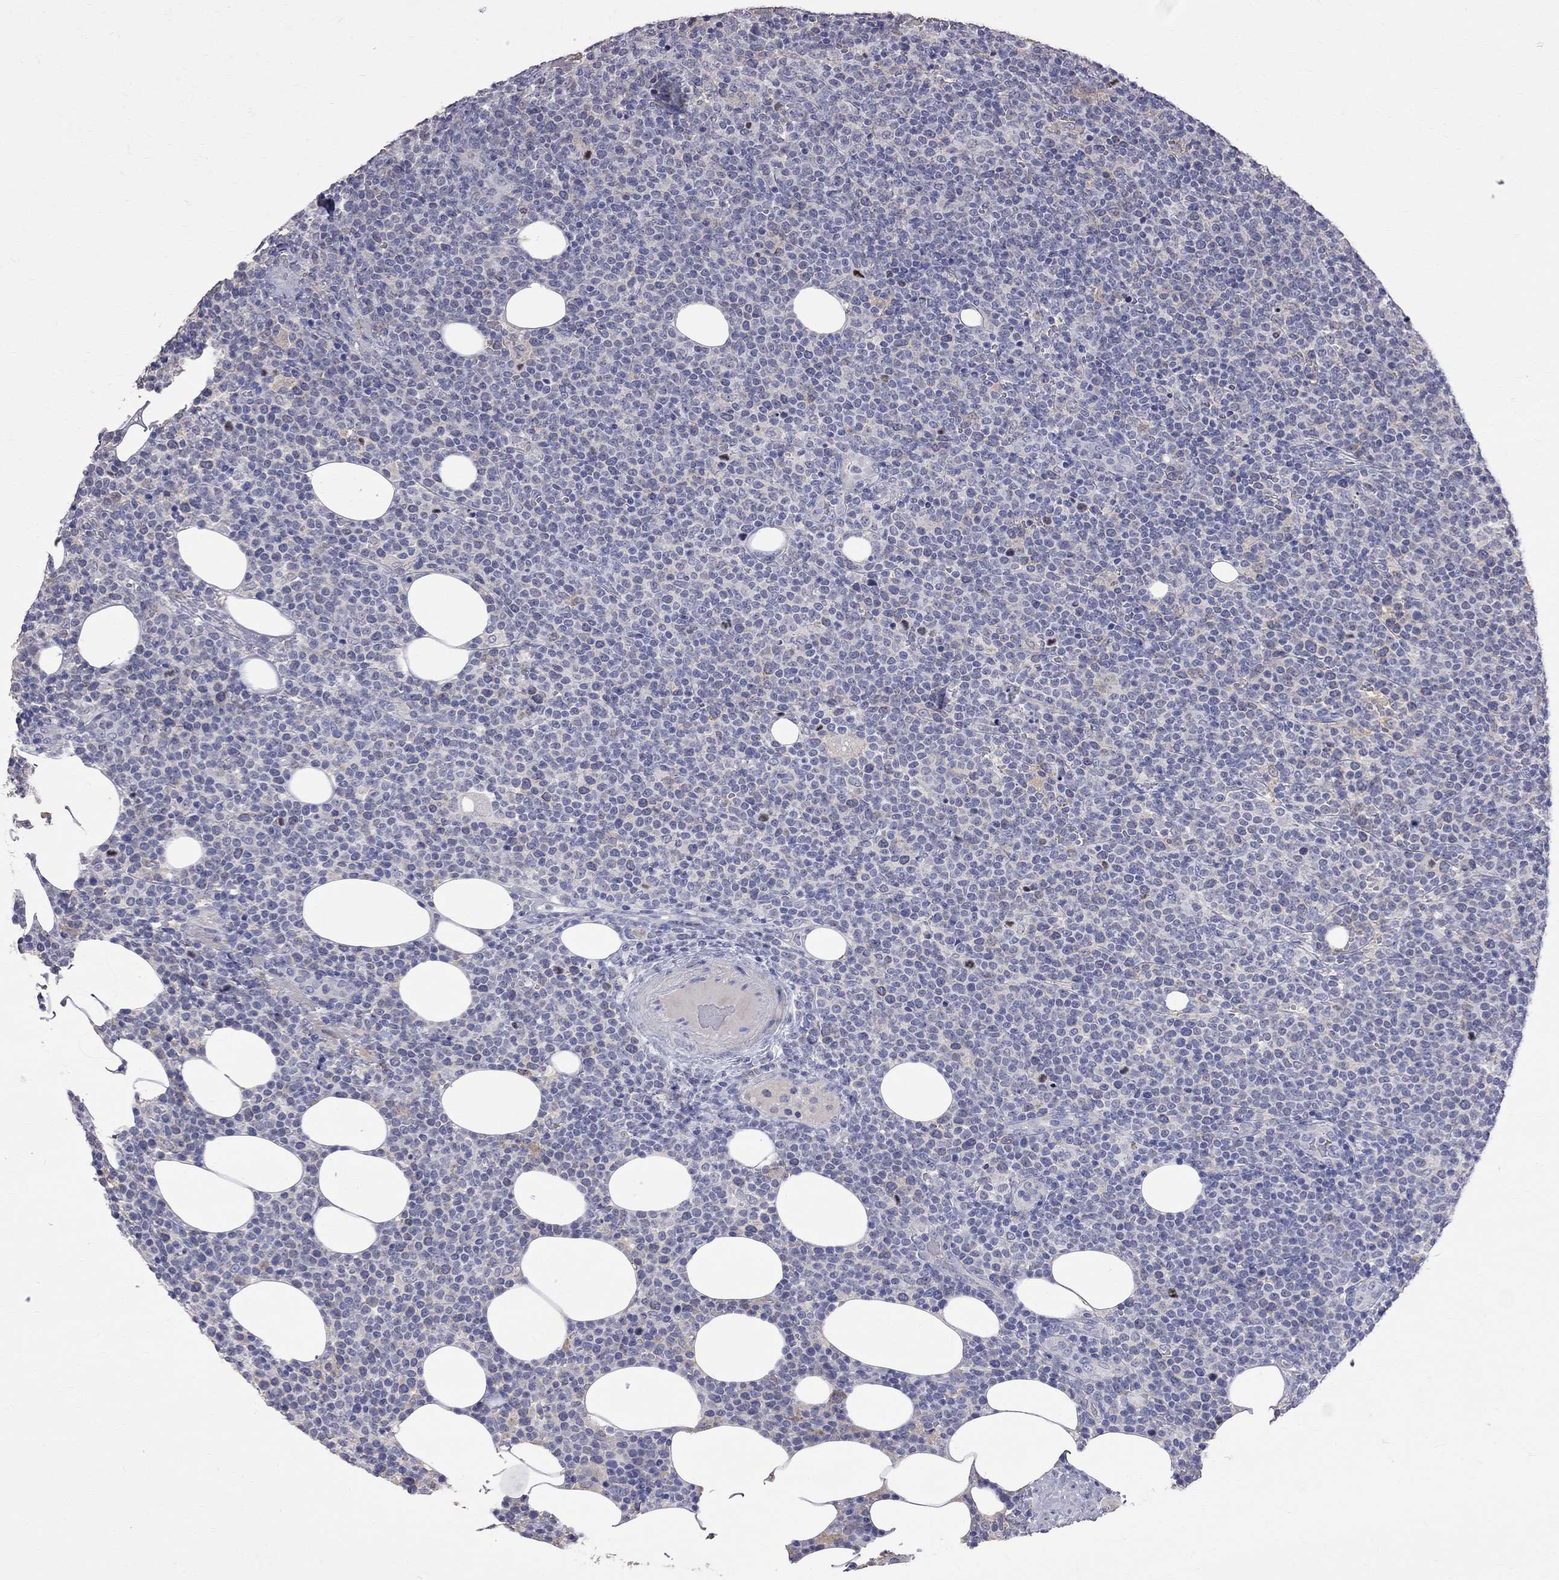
{"staining": {"intensity": "negative", "quantity": "none", "location": "none"}, "tissue": "lymphoma", "cell_type": "Tumor cells", "image_type": "cancer", "snomed": [{"axis": "morphology", "description": "Malignant lymphoma, non-Hodgkin's type, High grade"}, {"axis": "topography", "description": "Lymph node"}], "caption": "Lymphoma was stained to show a protein in brown. There is no significant staining in tumor cells.", "gene": "CKAP2", "patient": {"sex": "male", "age": 61}}